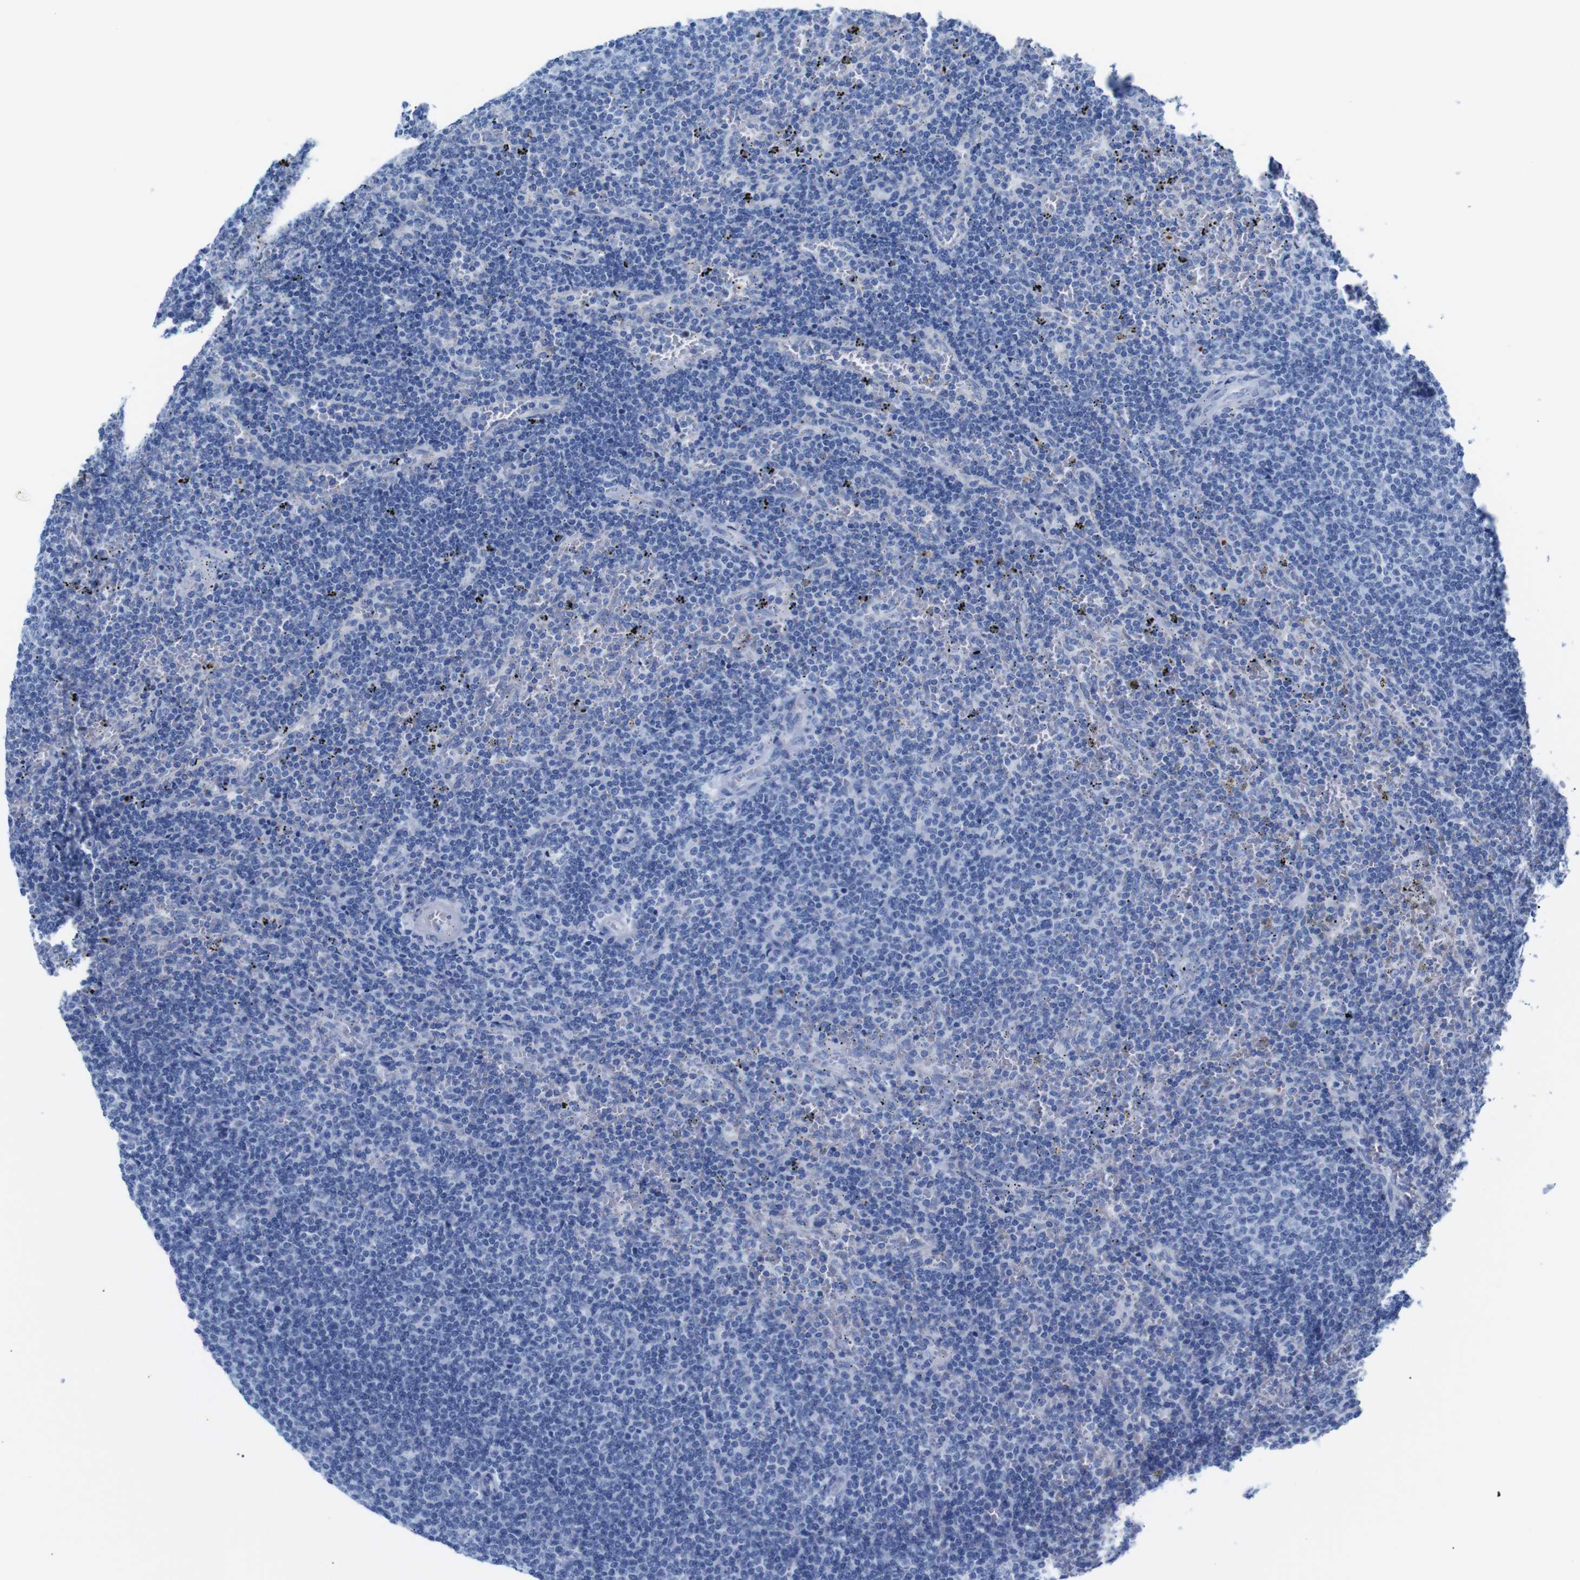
{"staining": {"intensity": "negative", "quantity": "none", "location": "none"}, "tissue": "lymphoma", "cell_type": "Tumor cells", "image_type": "cancer", "snomed": [{"axis": "morphology", "description": "Malignant lymphoma, non-Hodgkin's type, Low grade"}, {"axis": "topography", "description": "Spleen"}], "caption": "This is an IHC photomicrograph of human lymphoma. There is no staining in tumor cells.", "gene": "ERVMER34-1", "patient": {"sex": "female", "age": 50}}